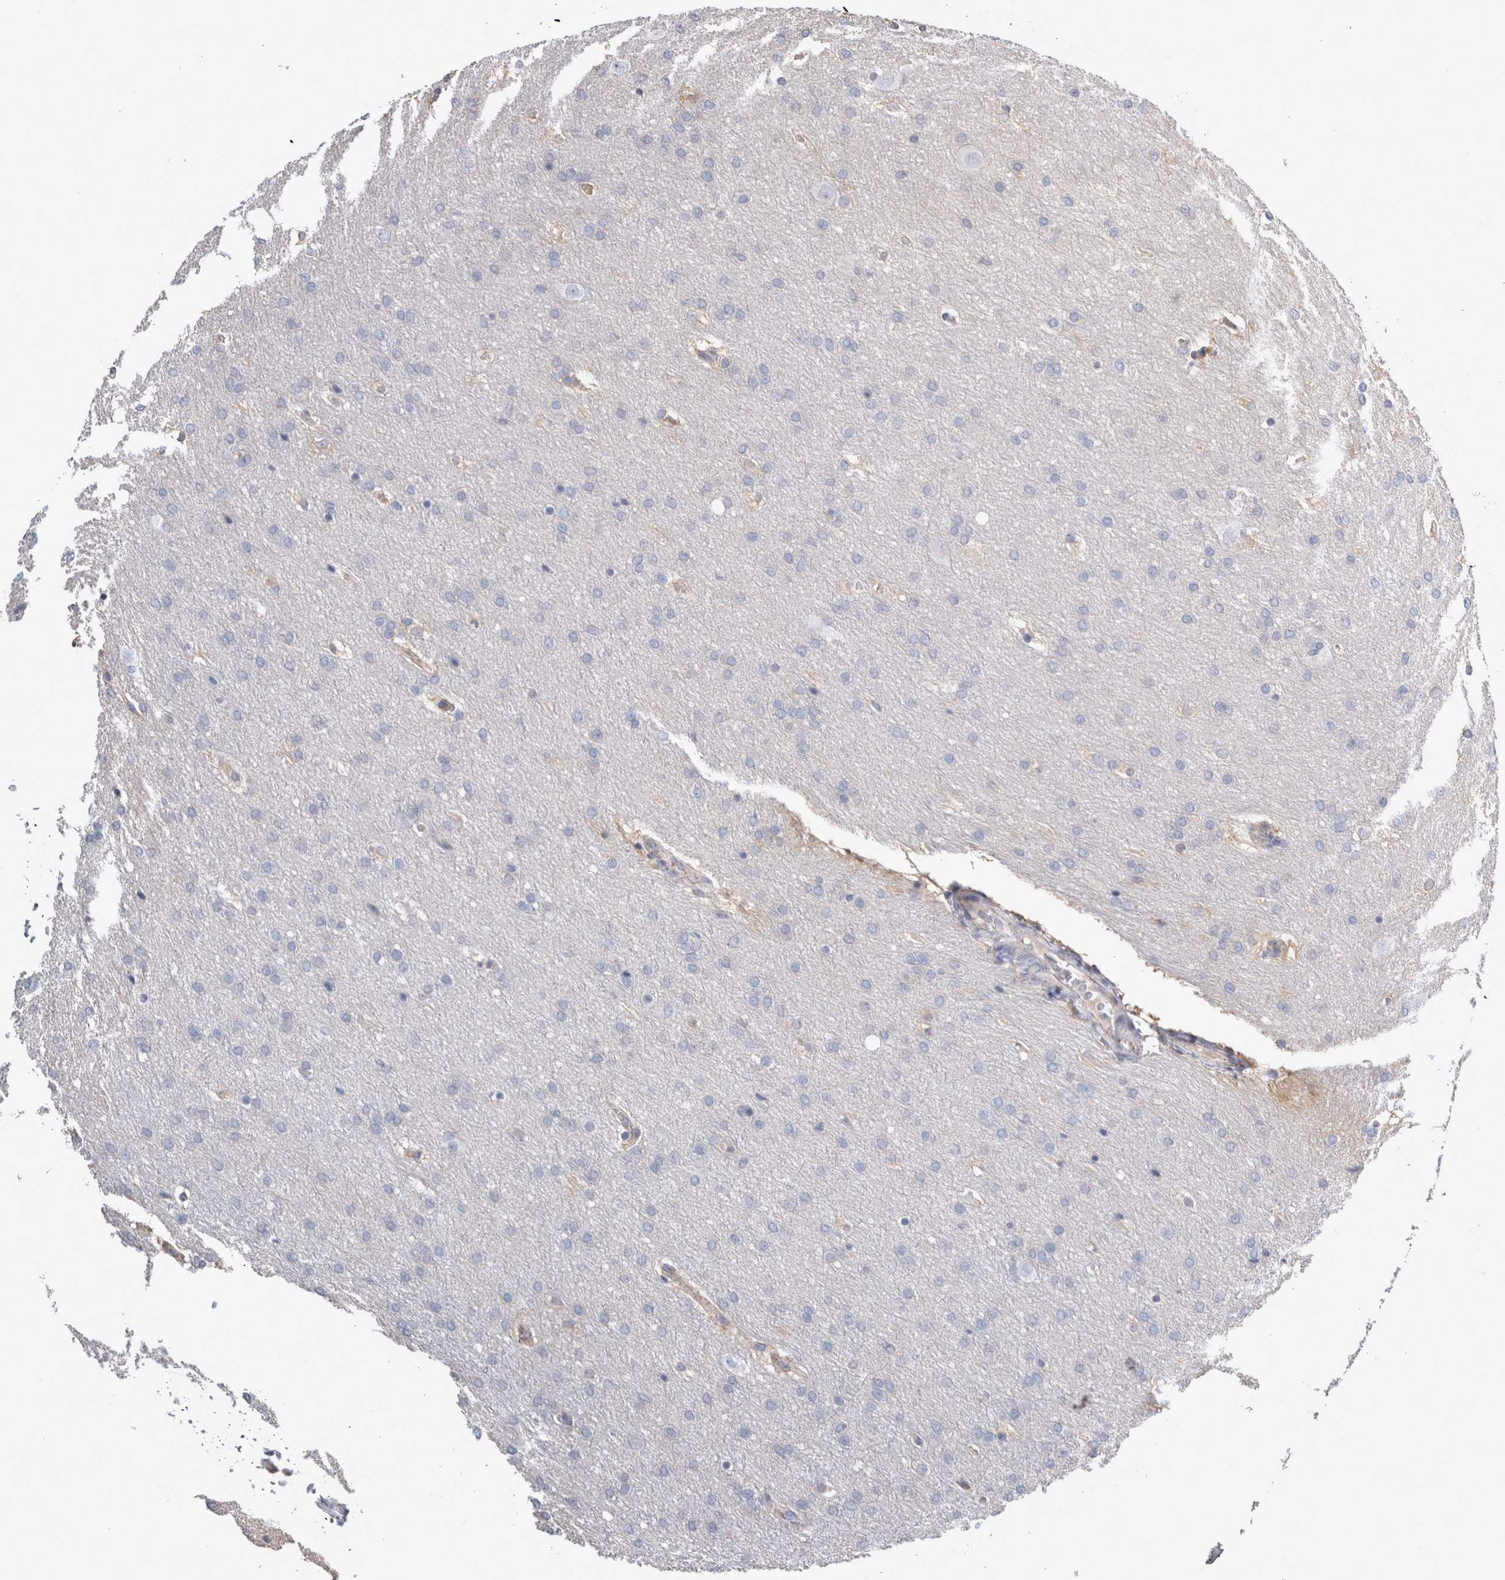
{"staining": {"intensity": "negative", "quantity": "none", "location": "none"}, "tissue": "glioma", "cell_type": "Tumor cells", "image_type": "cancer", "snomed": [{"axis": "morphology", "description": "Glioma, malignant, Low grade"}, {"axis": "topography", "description": "Brain"}], "caption": "Protein analysis of glioma exhibits no significant expression in tumor cells.", "gene": "TCAP", "patient": {"sex": "female", "age": 37}}